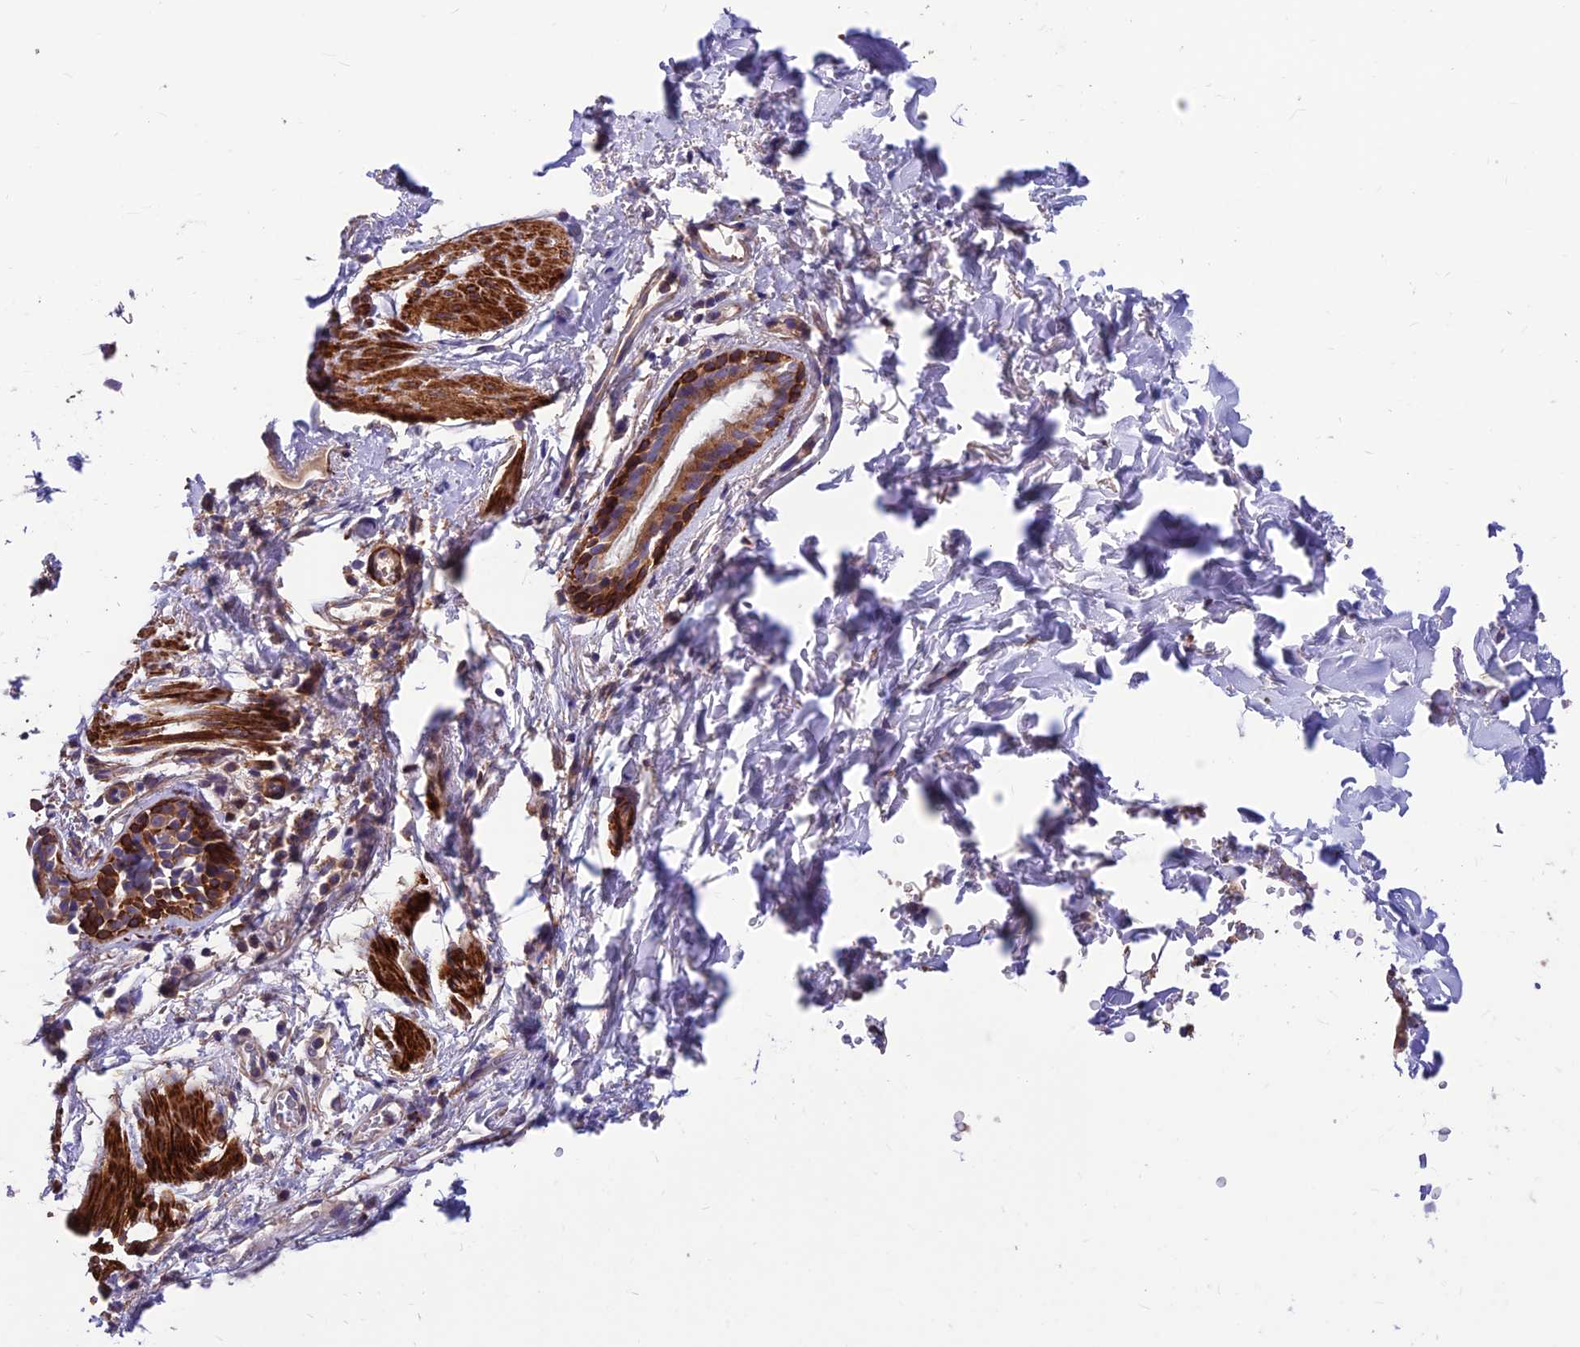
{"staining": {"intensity": "negative", "quantity": "none", "location": "none"}, "tissue": "adipose tissue", "cell_type": "Adipocytes", "image_type": "normal", "snomed": [{"axis": "morphology", "description": "Normal tissue, NOS"}, {"axis": "topography", "description": "Lymph node"}, {"axis": "topography", "description": "Bronchus"}], "caption": "A histopathology image of adipose tissue stained for a protein shows no brown staining in adipocytes. Nuclei are stained in blue.", "gene": "VPS16", "patient": {"sex": "male", "age": 63}}